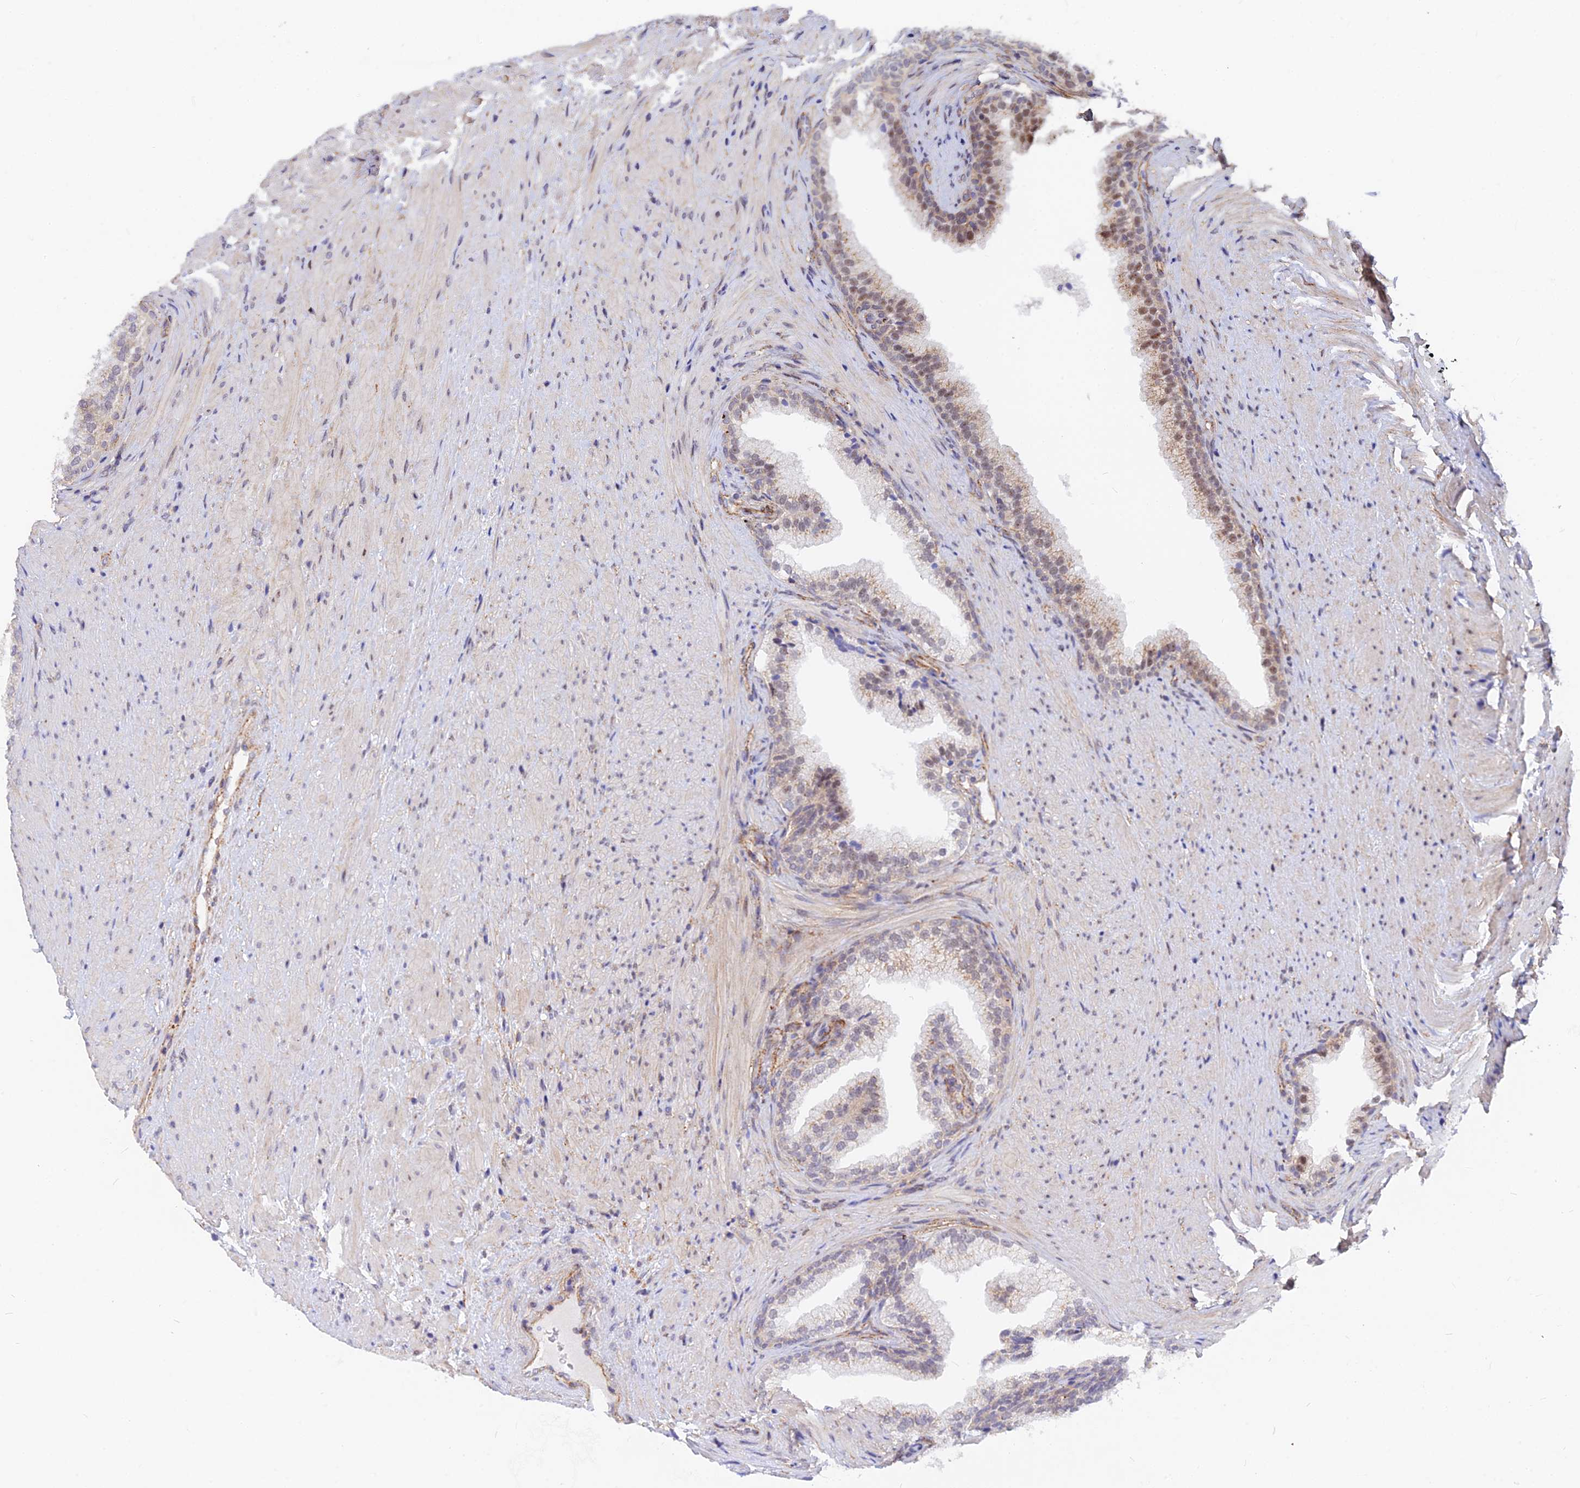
{"staining": {"intensity": "weak", "quantity": "25%-75%", "location": "cytoplasmic/membranous,nuclear"}, "tissue": "prostate", "cell_type": "Glandular cells", "image_type": "normal", "snomed": [{"axis": "morphology", "description": "Normal tissue, NOS"}, {"axis": "topography", "description": "Prostate"}], "caption": "An immunohistochemistry (IHC) histopathology image of benign tissue is shown. Protein staining in brown highlights weak cytoplasmic/membranous,nuclear positivity in prostate within glandular cells. The staining was performed using DAB to visualize the protein expression in brown, while the nuclei were stained in blue with hematoxylin (Magnification: 20x).", "gene": "VSTM2L", "patient": {"sex": "male", "age": 76}}